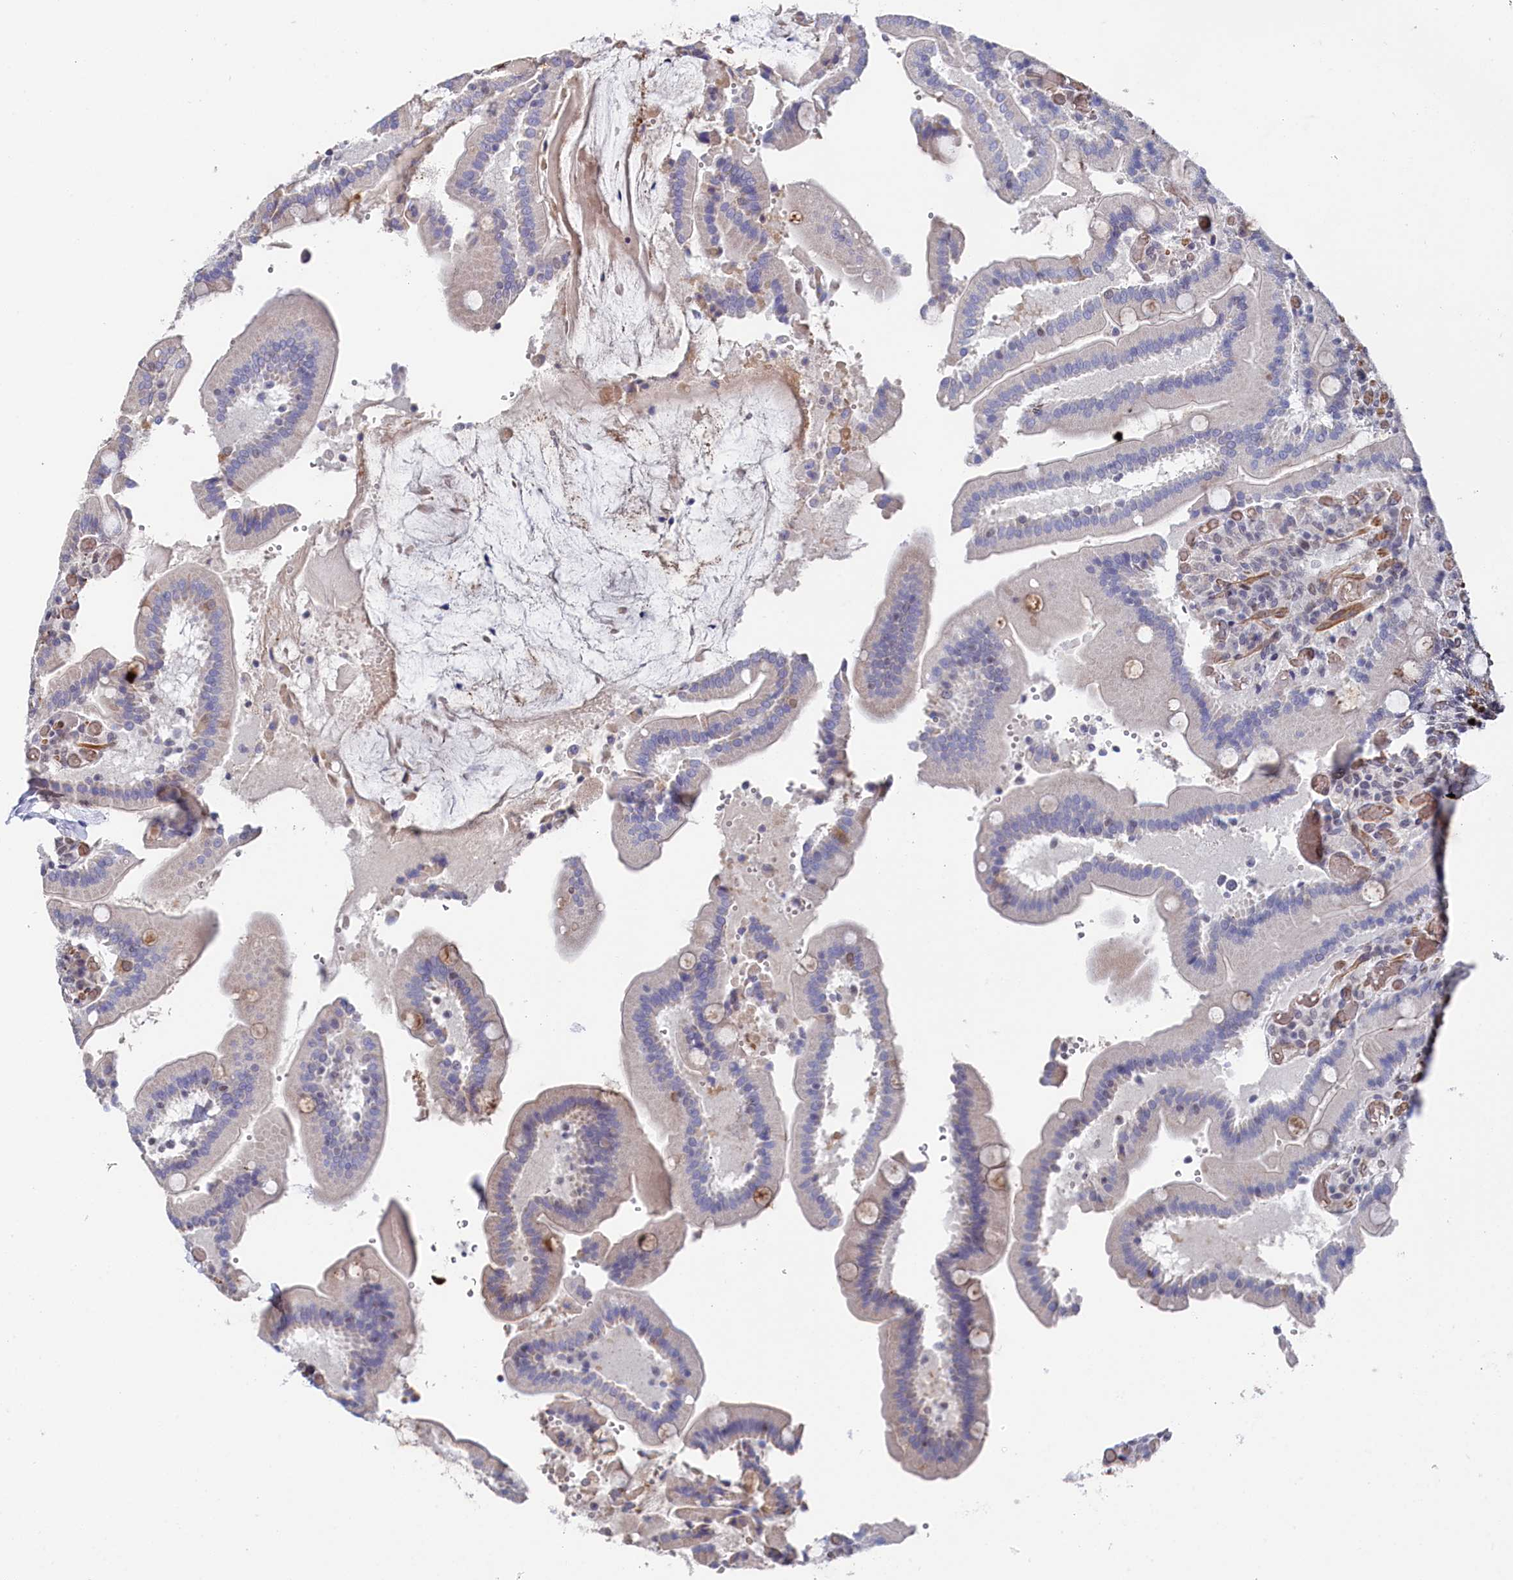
{"staining": {"intensity": "moderate", "quantity": "<25%", "location": "cytoplasmic/membranous,nuclear"}, "tissue": "duodenum", "cell_type": "Glandular cells", "image_type": "normal", "snomed": [{"axis": "morphology", "description": "Normal tissue, NOS"}, {"axis": "topography", "description": "Duodenum"}], "caption": "This photomicrograph displays immunohistochemistry staining of normal duodenum, with low moderate cytoplasmic/membranous,nuclear positivity in about <25% of glandular cells.", "gene": "TIGD4", "patient": {"sex": "female", "age": 62}}